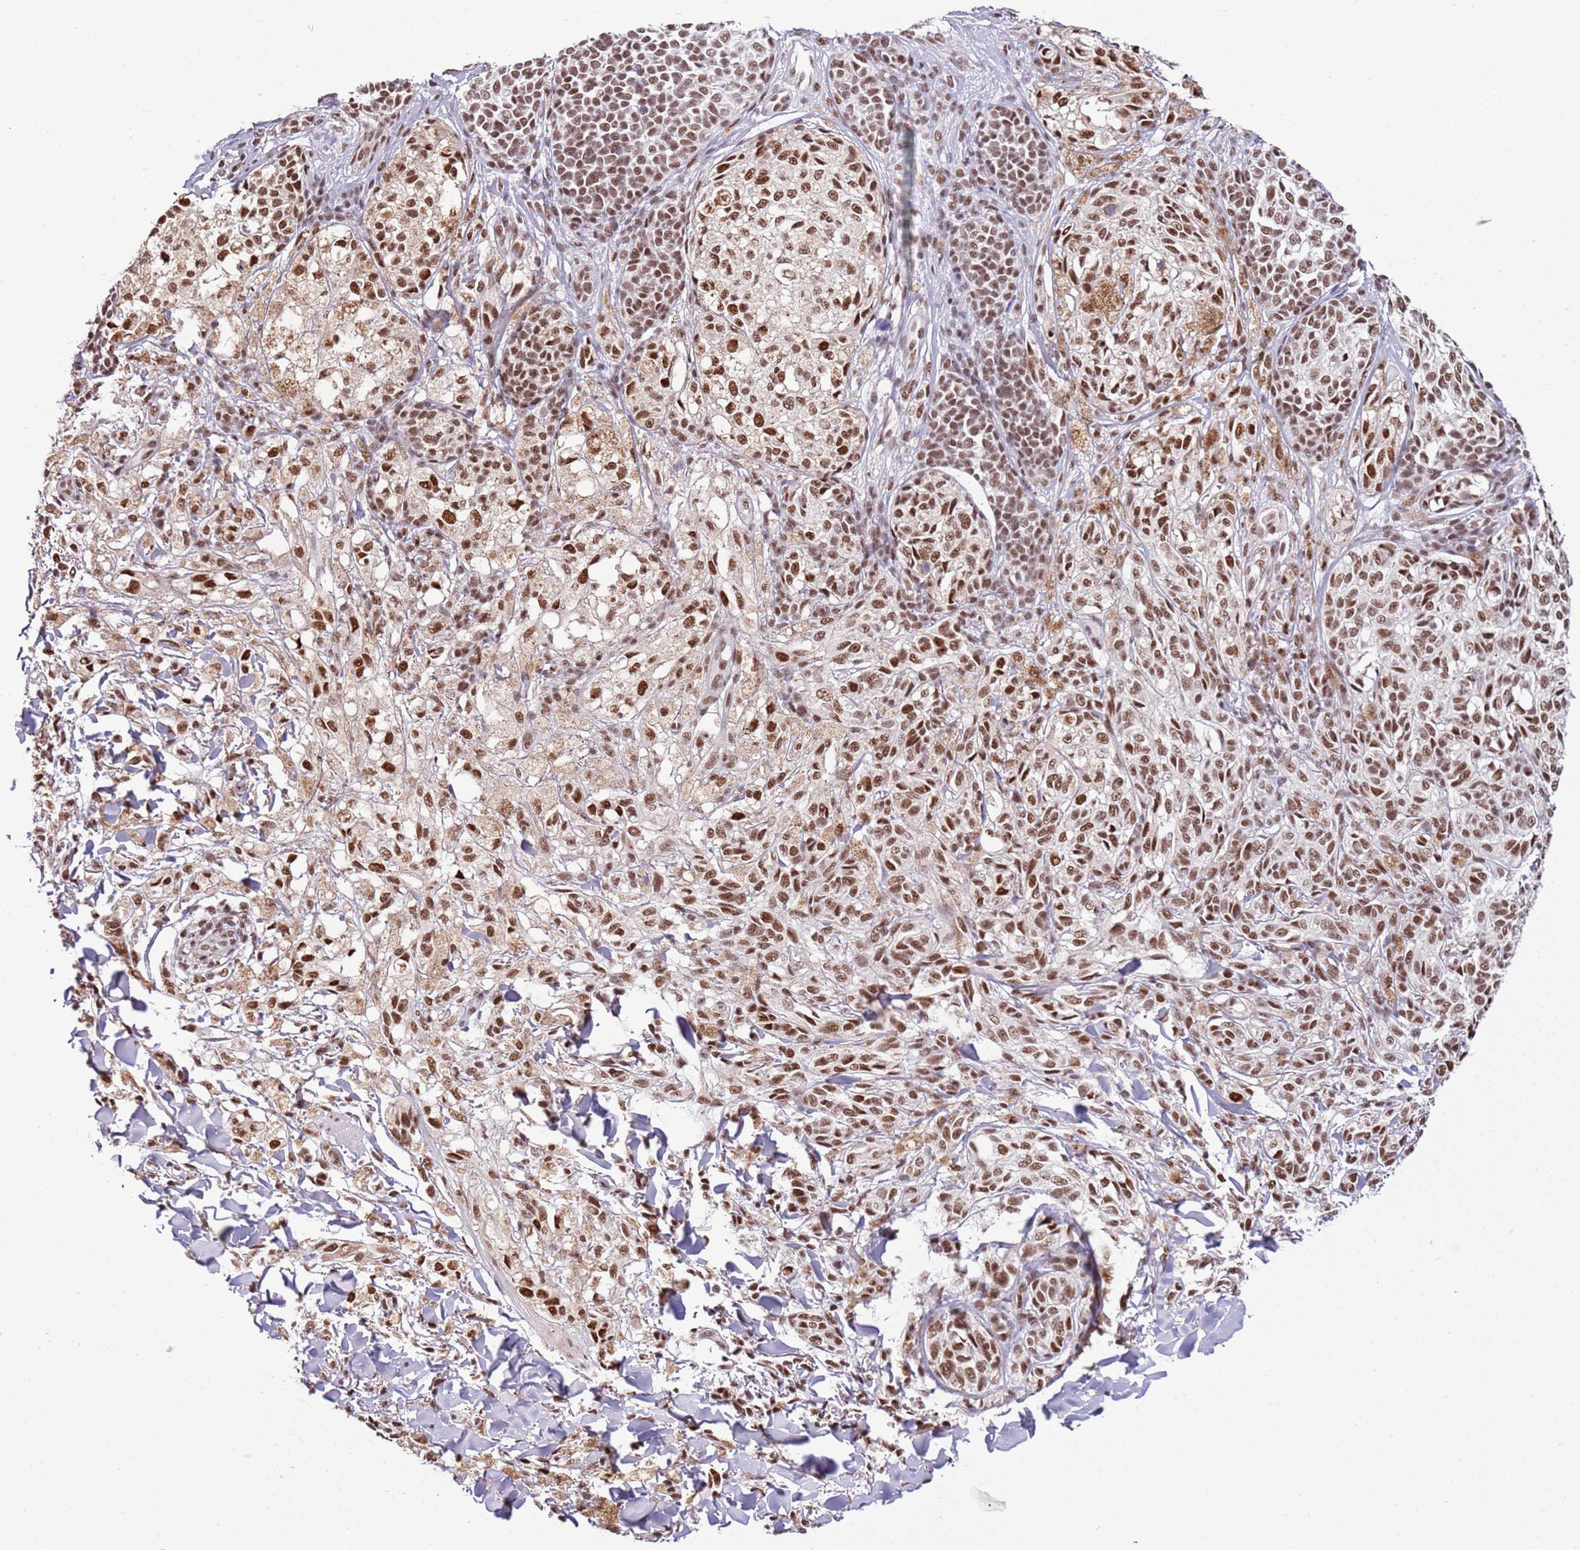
{"staining": {"intensity": "moderate", "quantity": ">75%", "location": "nuclear"}, "tissue": "melanoma", "cell_type": "Tumor cells", "image_type": "cancer", "snomed": [{"axis": "morphology", "description": "Malignant melanoma, NOS"}, {"axis": "topography", "description": "Skin of upper extremity"}], "caption": "Immunohistochemical staining of human malignant melanoma demonstrates medium levels of moderate nuclear protein positivity in about >75% of tumor cells. The staining was performed using DAB (3,3'-diaminobenzidine), with brown indicating positive protein expression. Nuclei are stained blue with hematoxylin.", "gene": "AKAP8L", "patient": {"sex": "male", "age": 40}}